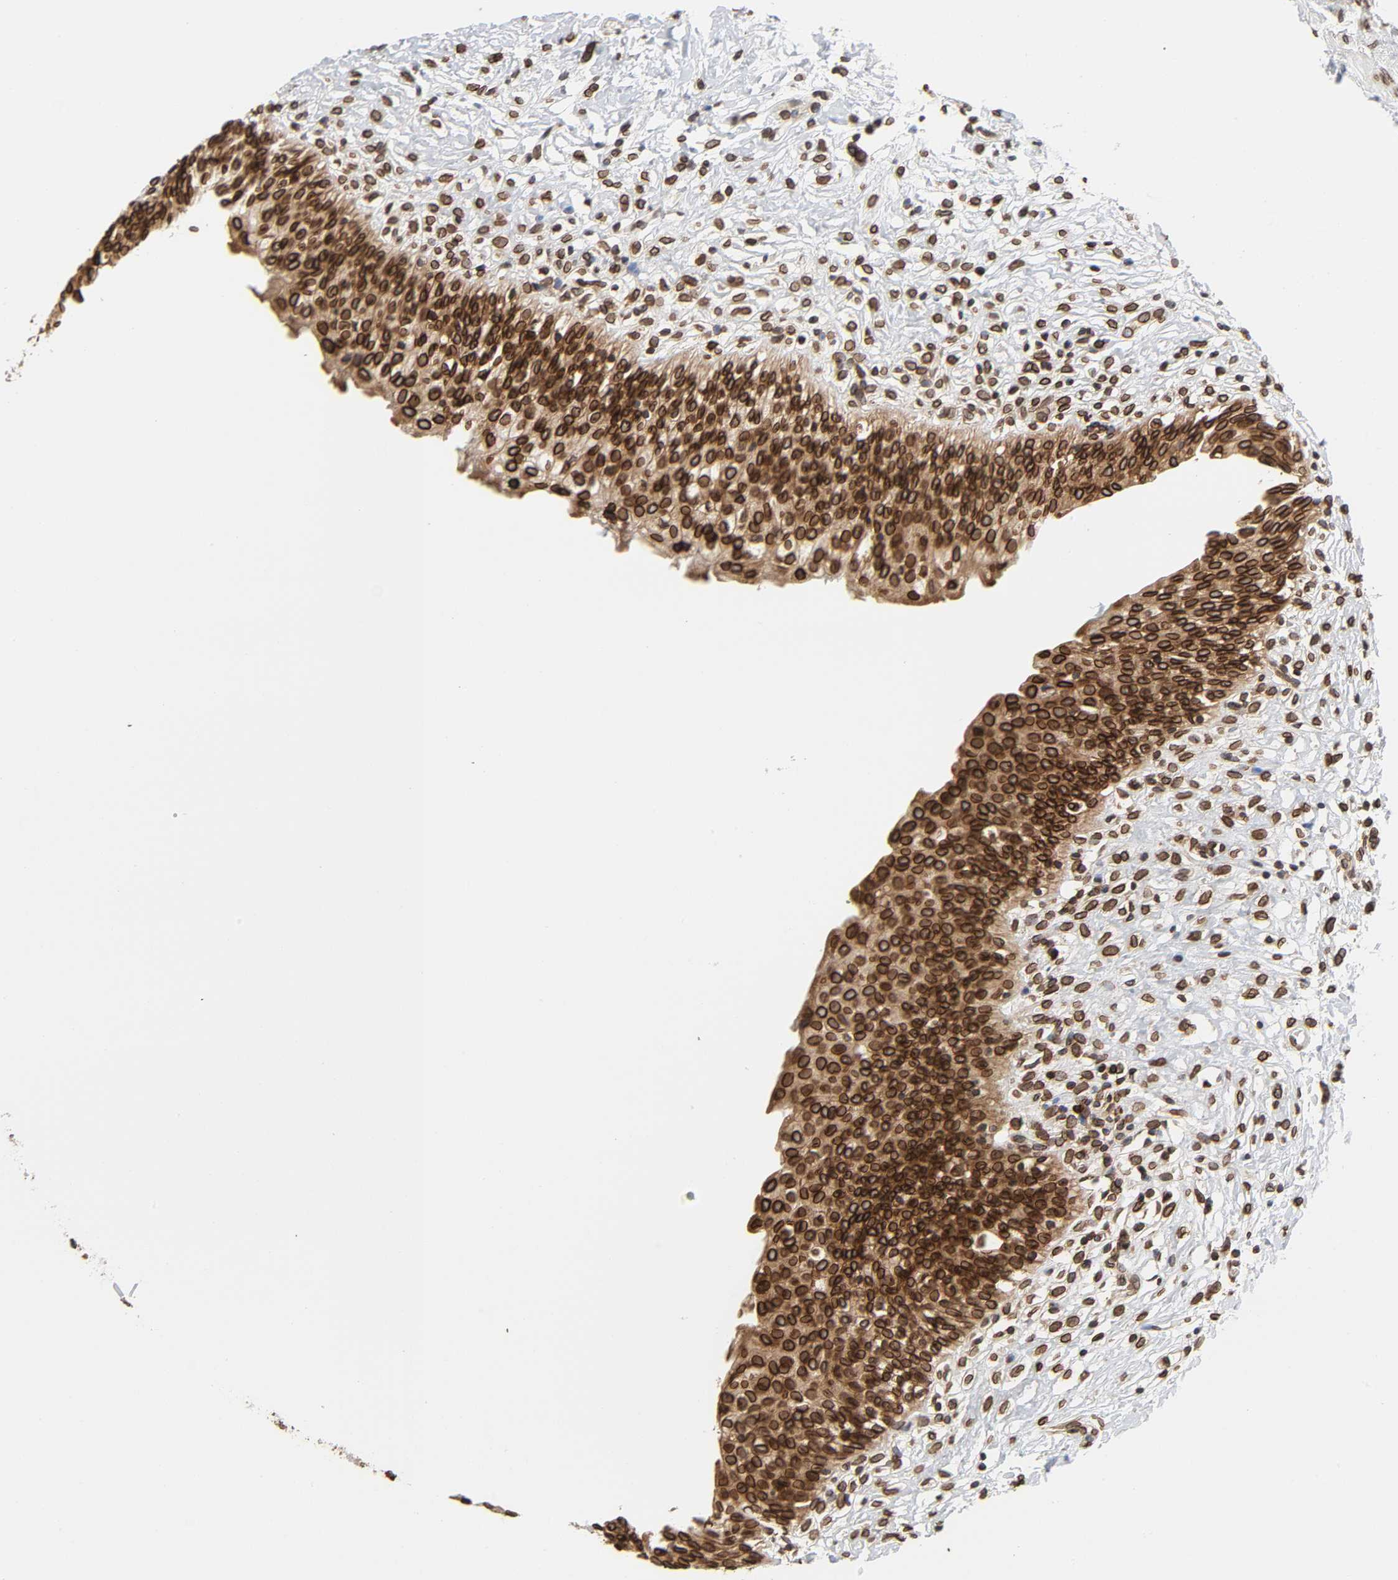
{"staining": {"intensity": "strong", "quantity": ">75%", "location": "cytoplasmic/membranous,nuclear"}, "tissue": "urinary bladder", "cell_type": "Urothelial cells", "image_type": "normal", "snomed": [{"axis": "morphology", "description": "Normal tissue, NOS"}, {"axis": "topography", "description": "Urinary bladder"}], "caption": "Immunohistochemical staining of benign human urinary bladder reveals >75% levels of strong cytoplasmic/membranous,nuclear protein expression in approximately >75% of urothelial cells.", "gene": "RANGAP1", "patient": {"sex": "female", "age": 80}}